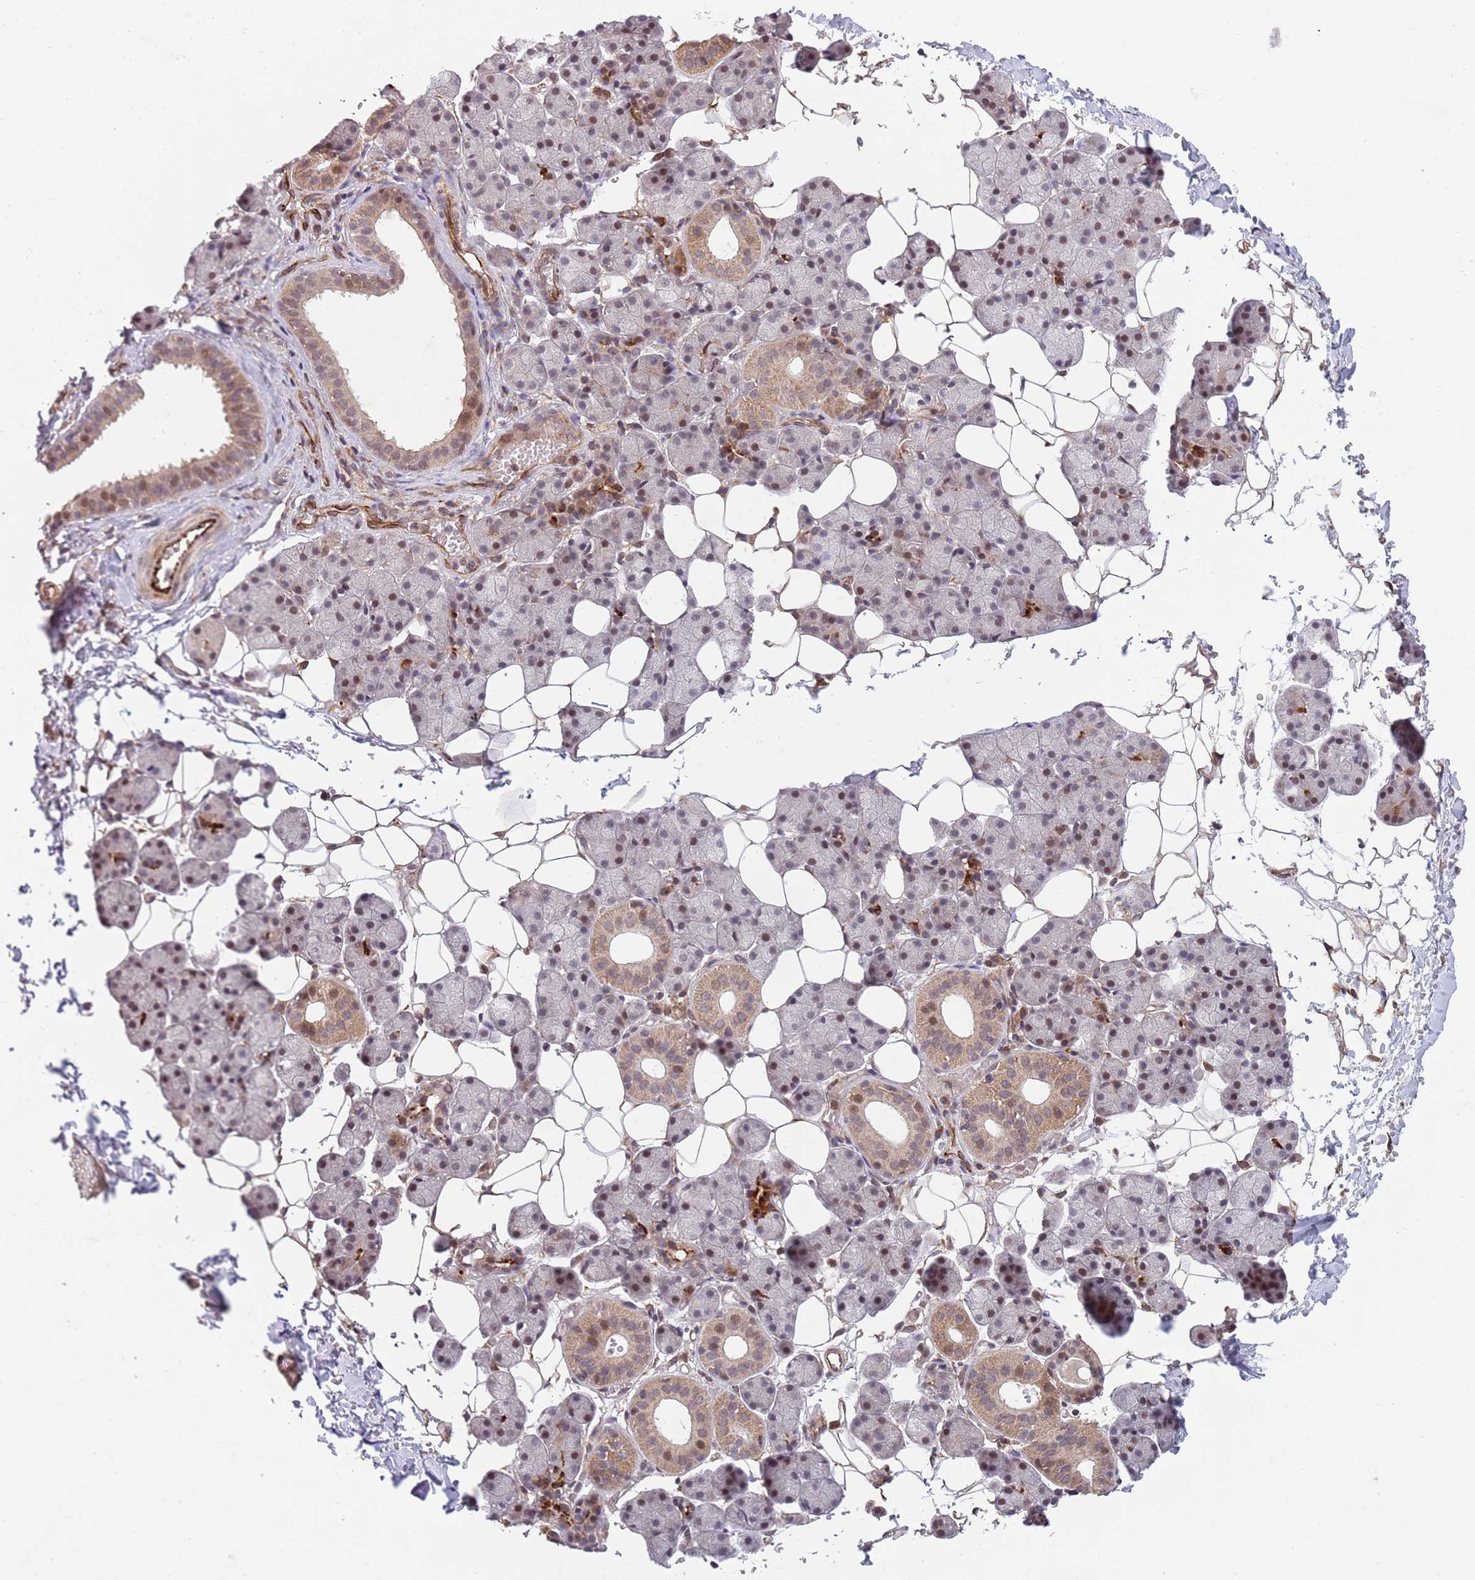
{"staining": {"intensity": "moderate", "quantity": "25%-75%", "location": "cytoplasmic/membranous,nuclear"}, "tissue": "salivary gland", "cell_type": "Glandular cells", "image_type": "normal", "snomed": [{"axis": "morphology", "description": "Normal tissue, NOS"}, {"axis": "topography", "description": "Salivary gland"}], "caption": "Salivary gland stained with immunohistochemistry demonstrates moderate cytoplasmic/membranous,nuclear staining in about 25%-75% of glandular cells. The staining is performed using DAB brown chromogen to label protein expression. The nuclei are counter-stained blue using hematoxylin.", "gene": "CHD9", "patient": {"sex": "female", "age": 33}}